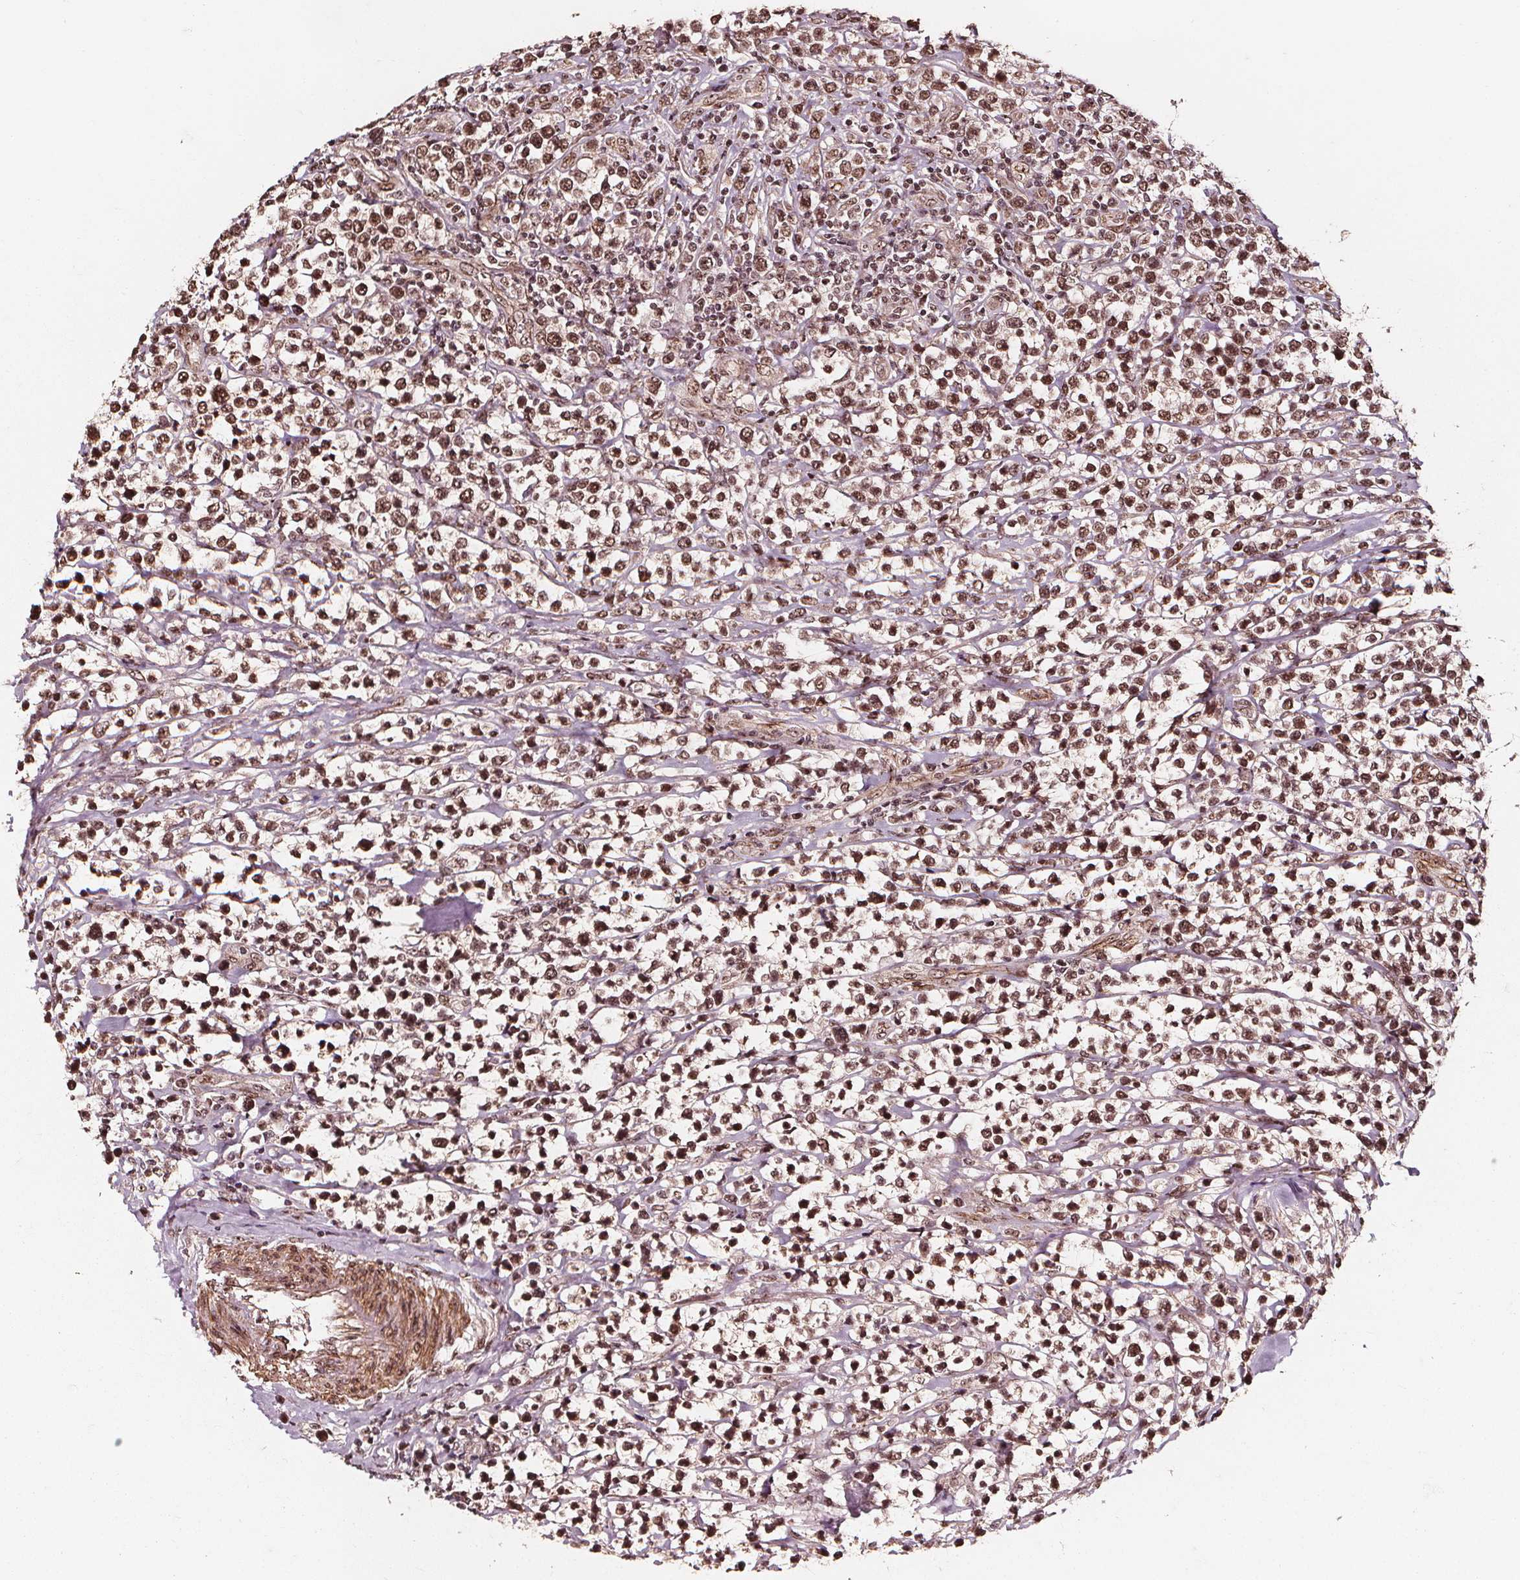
{"staining": {"intensity": "moderate", "quantity": ">75%", "location": "nuclear"}, "tissue": "lymphoma", "cell_type": "Tumor cells", "image_type": "cancer", "snomed": [{"axis": "morphology", "description": "Malignant lymphoma, non-Hodgkin's type, High grade"}, {"axis": "topography", "description": "Soft tissue"}], "caption": "Protein analysis of high-grade malignant lymphoma, non-Hodgkin's type tissue reveals moderate nuclear positivity in about >75% of tumor cells.", "gene": "EXOSC9", "patient": {"sex": "female", "age": 56}}